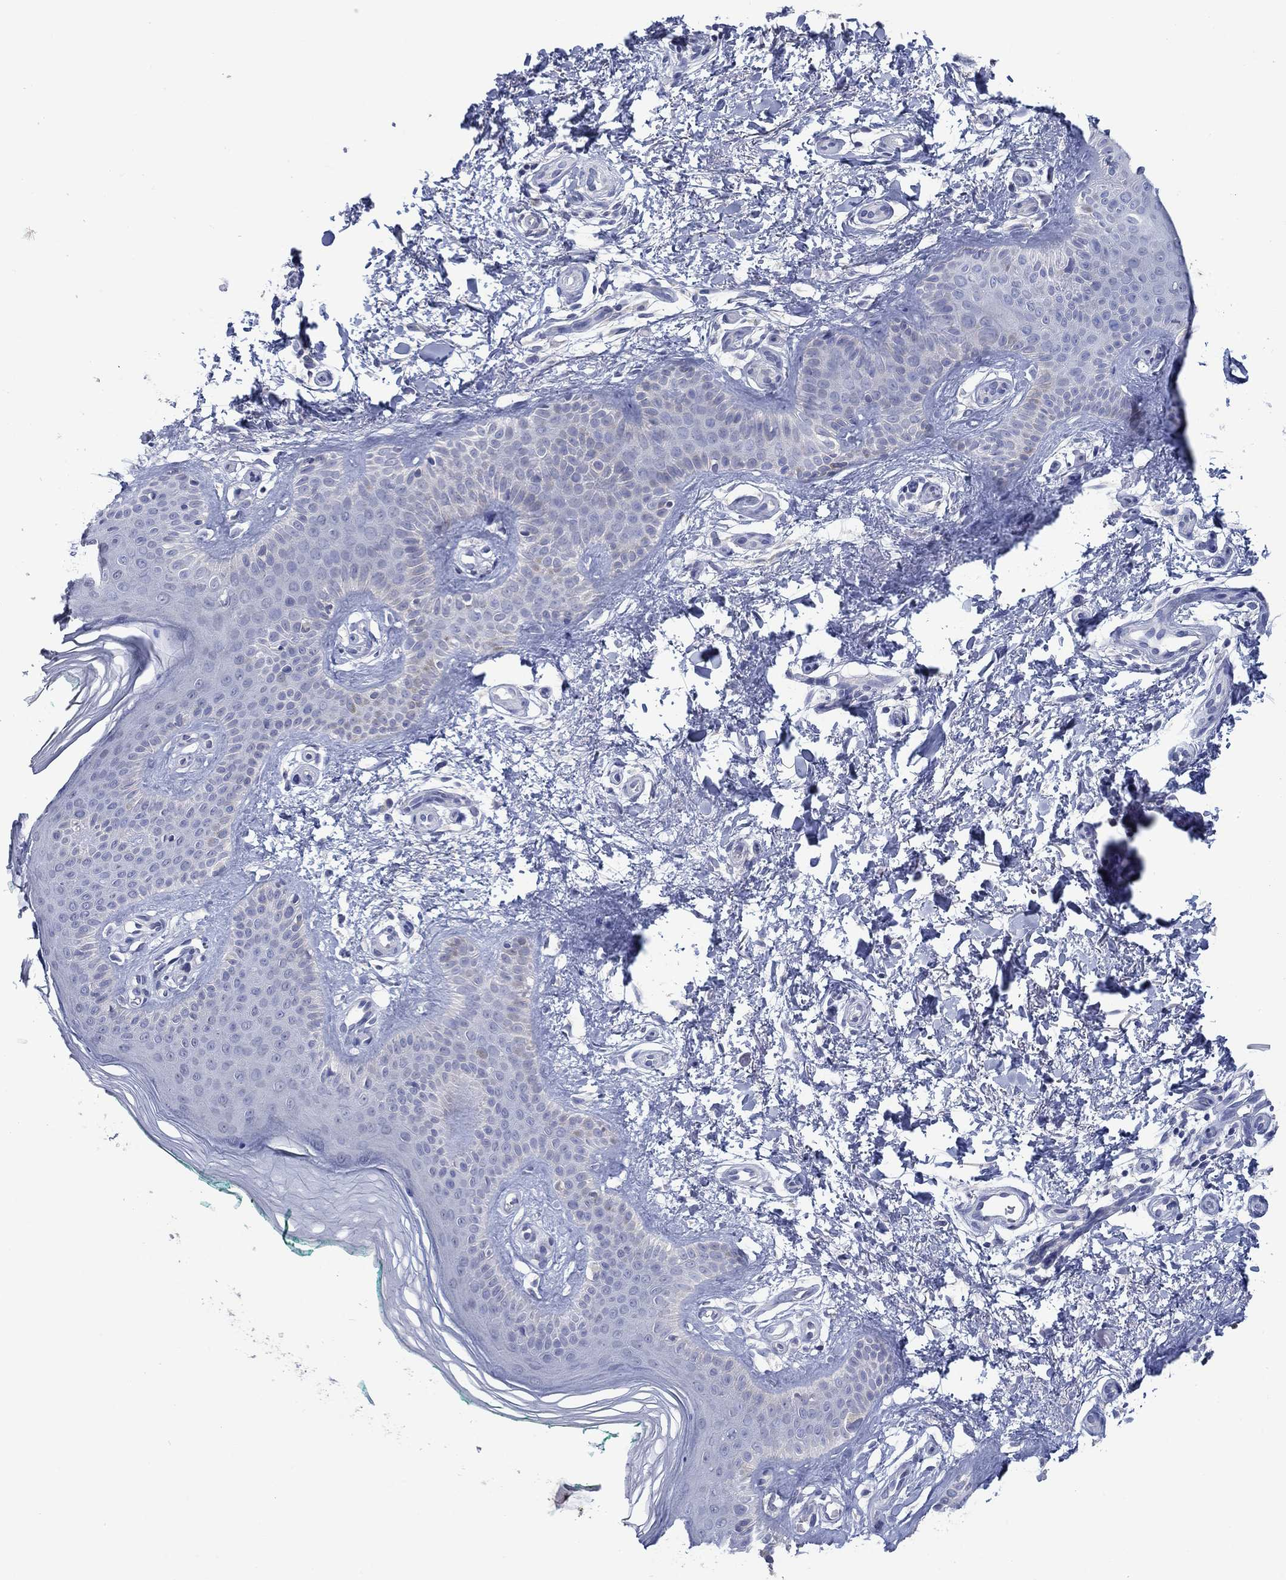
{"staining": {"intensity": "negative", "quantity": "none", "location": "none"}, "tissue": "skin", "cell_type": "Fibroblasts", "image_type": "normal", "snomed": [{"axis": "morphology", "description": "Normal tissue, NOS"}, {"axis": "morphology", "description": "Inflammation, NOS"}, {"axis": "morphology", "description": "Fibrosis, NOS"}, {"axis": "topography", "description": "Skin"}], "caption": "Fibroblasts show no significant protein expression in unremarkable skin. Nuclei are stained in blue.", "gene": "FER1L6", "patient": {"sex": "male", "age": 71}}